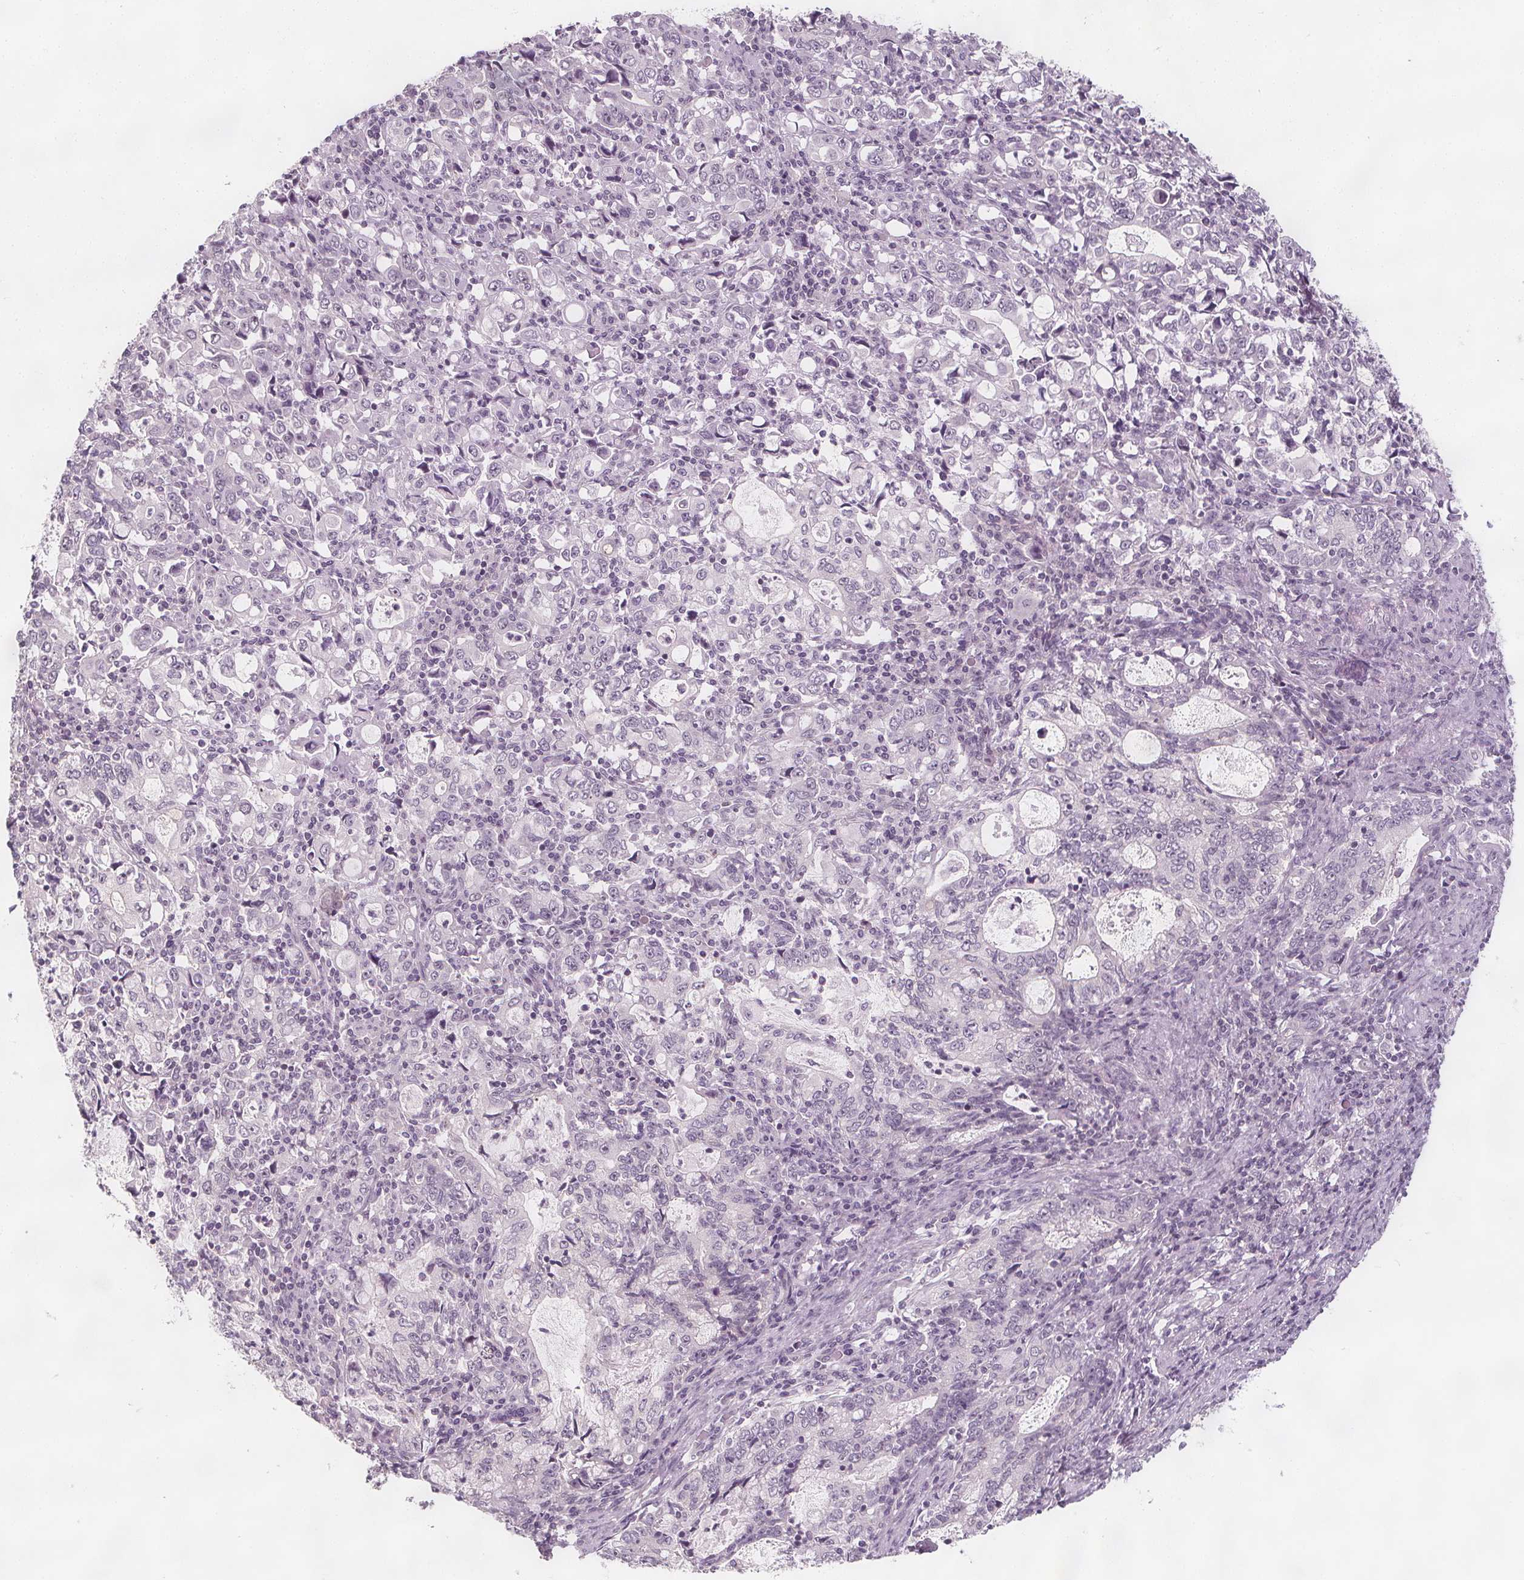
{"staining": {"intensity": "negative", "quantity": "none", "location": "none"}, "tissue": "stomach cancer", "cell_type": "Tumor cells", "image_type": "cancer", "snomed": [{"axis": "morphology", "description": "Adenocarcinoma, NOS"}, {"axis": "topography", "description": "Stomach, lower"}], "caption": "DAB (3,3'-diaminobenzidine) immunohistochemical staining of stomach cancer (adenocarcinoma) exhibits no significant expression in tumor cells.", "gene": "C1orf167", "patient": {"sex": "female", "age": 72}}